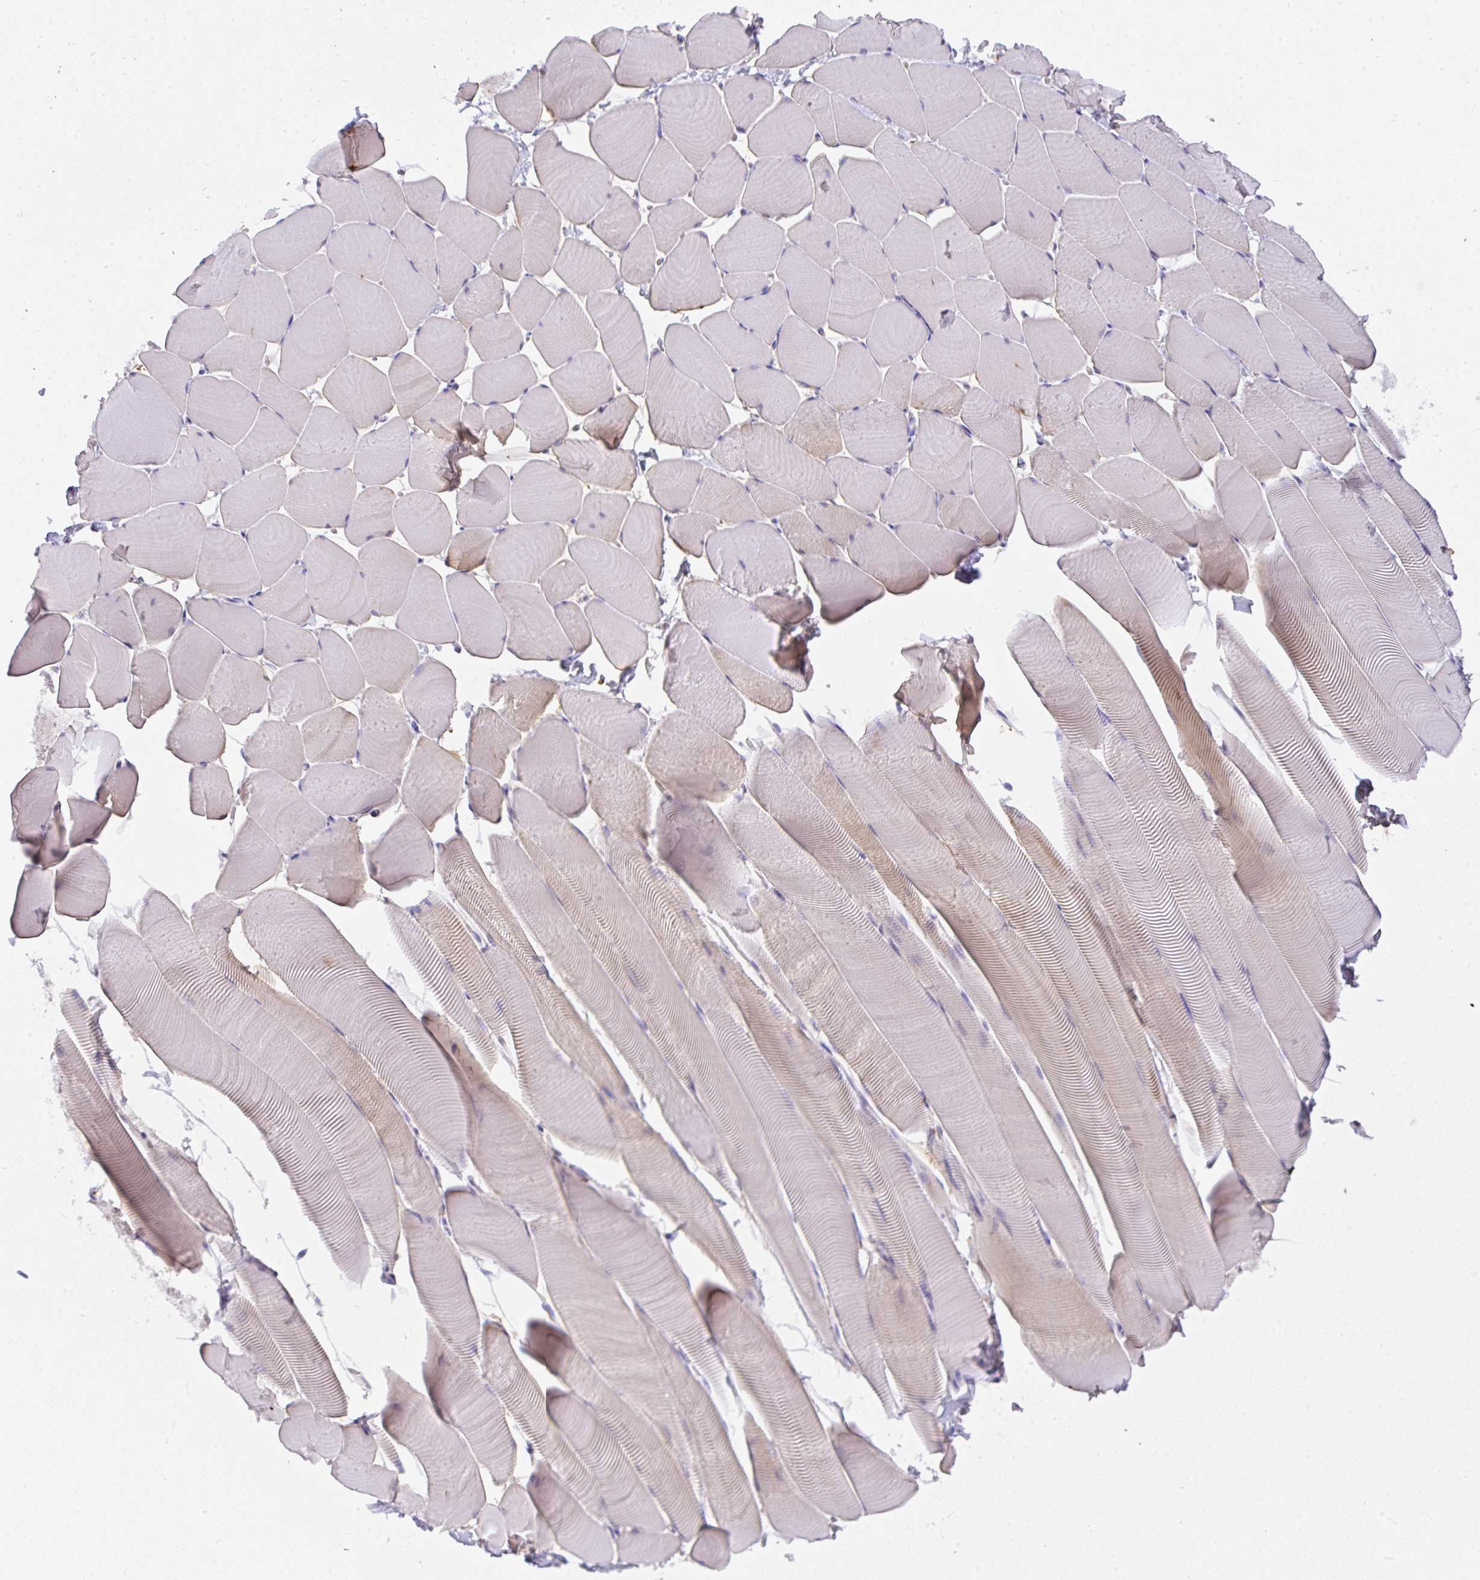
{"staining": {"intensity": "weak", "quantity": "<25%", "location": "cytoplasmic/membranous"}, "tissue": "skeletal muscle", "cell_type": "Myocytes", "image_type": "normal", "snomed": [{"axis": "morphology", "description": "Normal tissue, NOS"}, {"axis": "topography", "description": "Skeletal muscle"}], "caption": "Micrograph shows no significant protein expression in myocytes of normal skeletal muscle.", "gene": "SMYD5", "patient": {"sex": "male", "age": 25}}